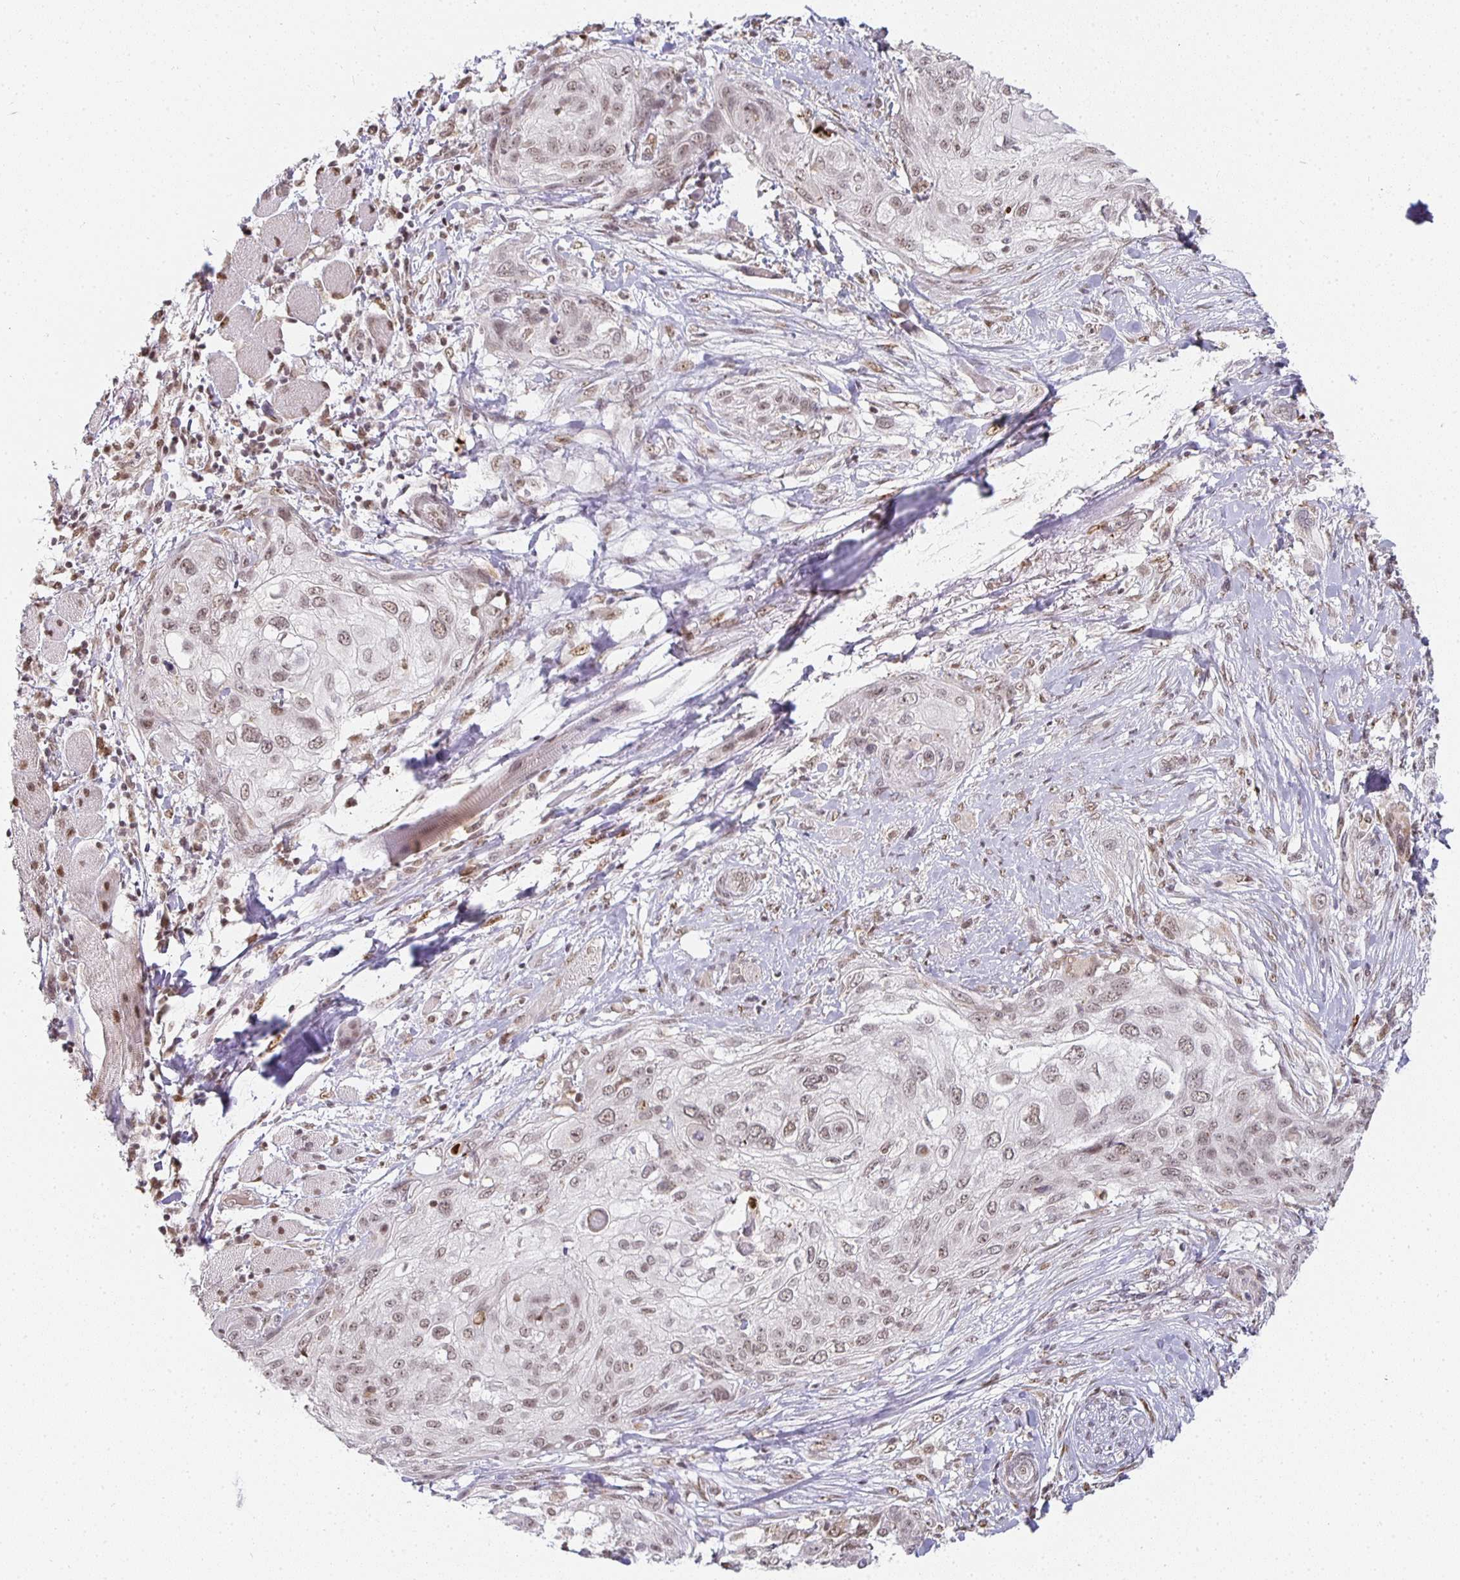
{"staining": {"intensity": "weak", "quantity": ">75%", "location": "nuclear"}, "tissue": "skin cancer", "cell_type": "Tumor cells", "image_type": "cancer", "snomed": [{"axis": "morphology", "description": "Squamous cell carcinoma, NOS"}, {"axis": "topography", "description": "Skin"}], "caption": "Human skin squamous cell carcinoma stained with a brown dye reveals weak nuclear positive expression in about >75% of tumor cells.", "gene": "SMARCA2", "patient": {"sex": "female", "age": 87}}